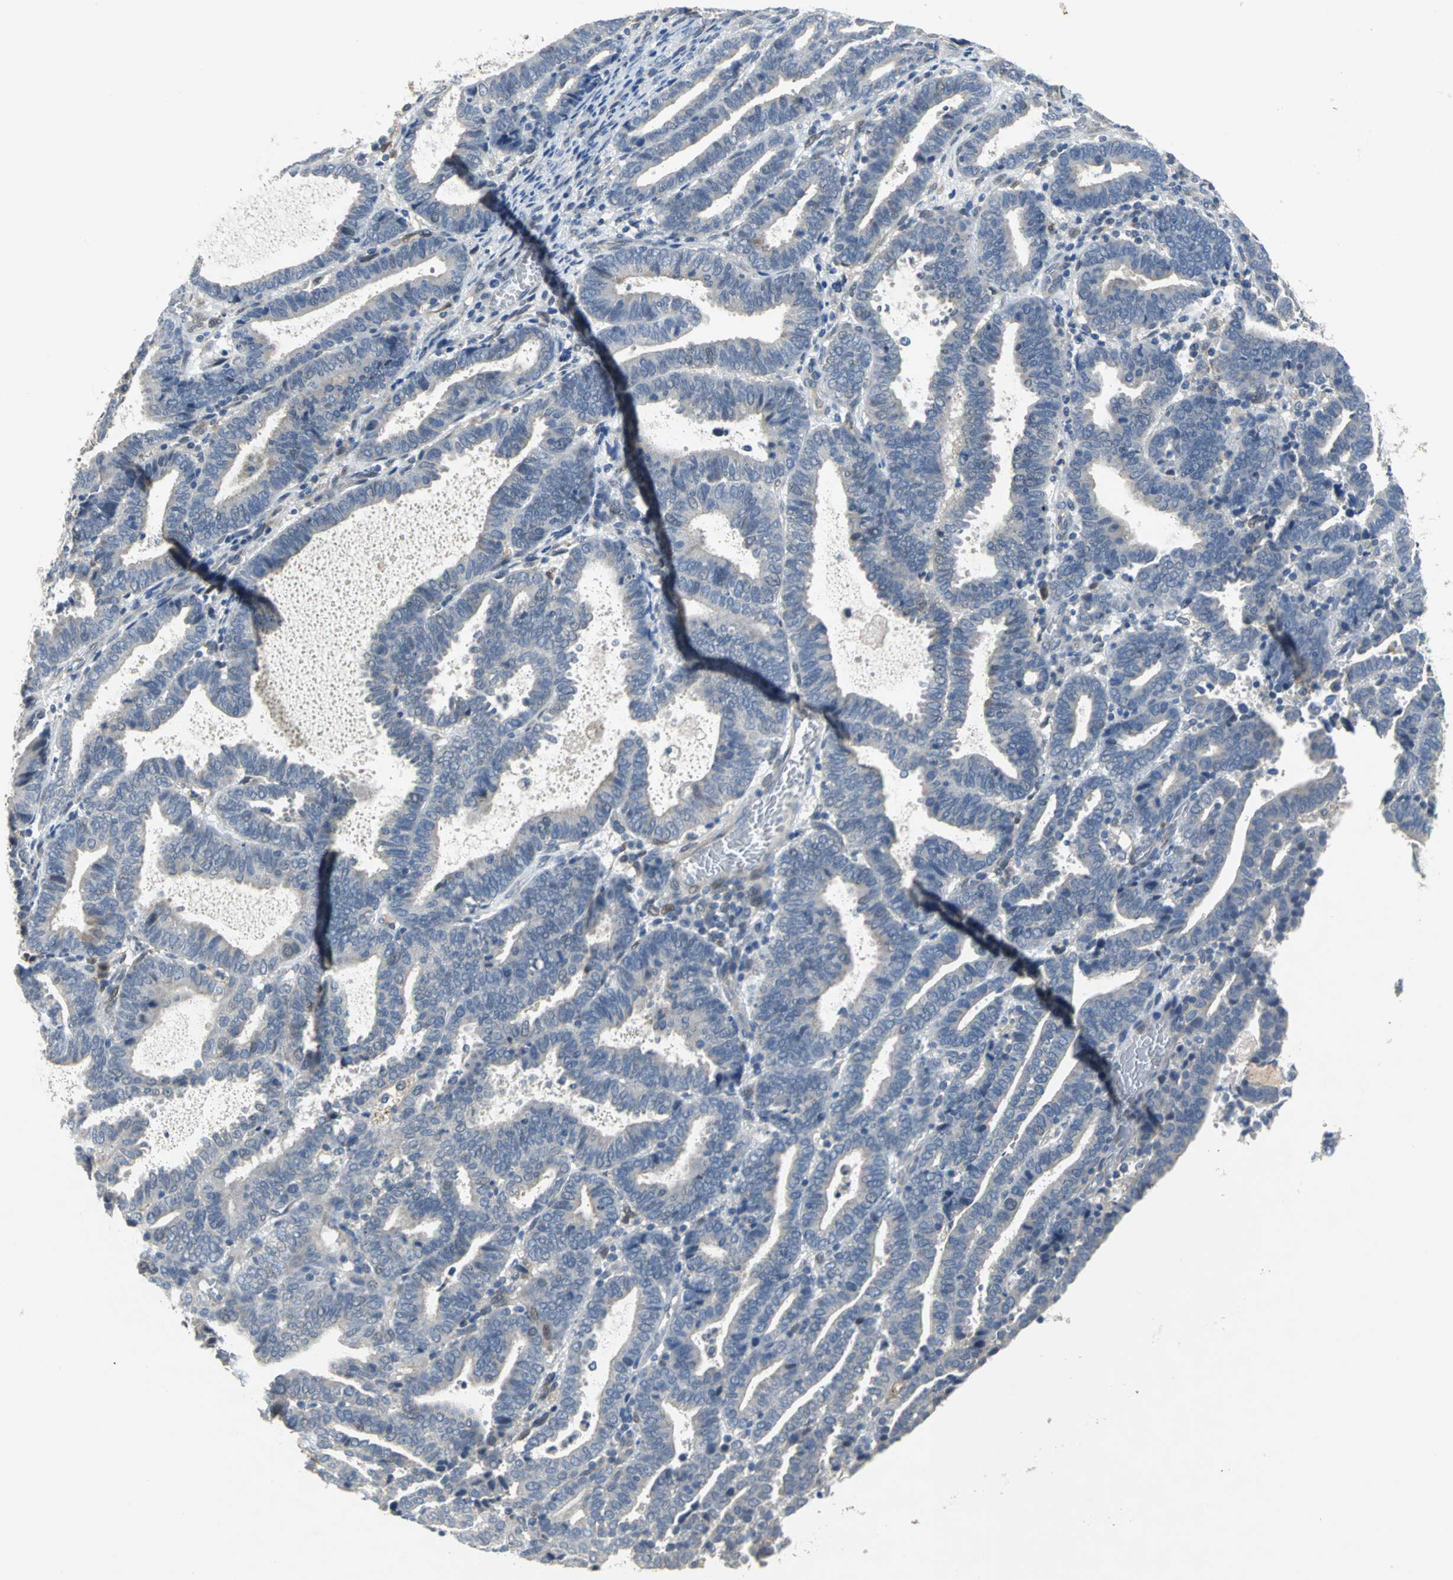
{"staining": {"intensity": "negative", "quantity": "none", "location": "none"}, "tissue": "endometrial cancer", "cell_type": "Tumor cells", "image_type": "cancer", "snomed": [{"axis": "morphology", "description": "Adenocarcinoma, NOS"}, {"axis": "topography", "description": "Uterus"}], "caption": "There is no significant staining in tumor cells of adenocarcinoma (endometrial).", "gene": "IL17RB", "patient": {"sex": "female", "age": 83}}